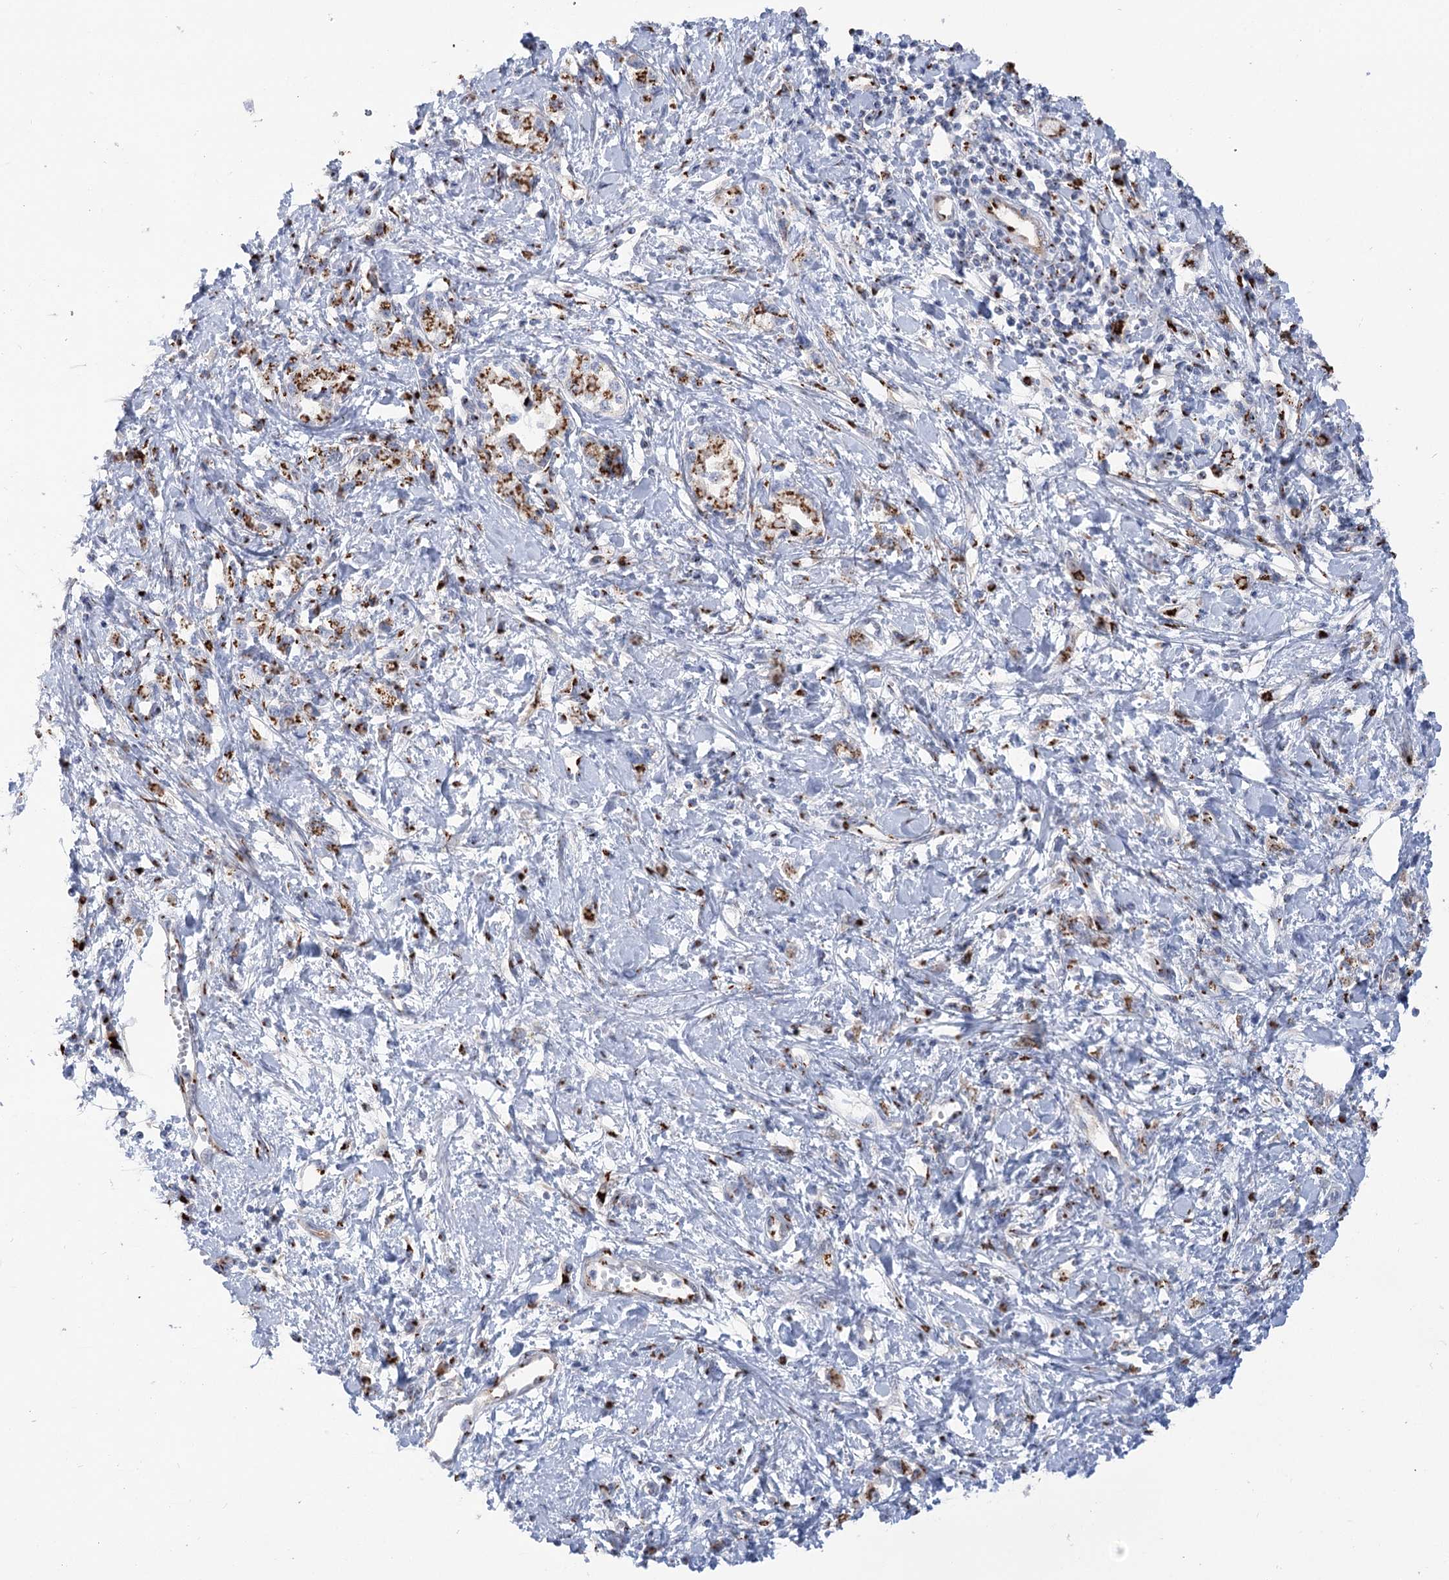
{"staining": {"intensity": "moderate", "quantity": ">75%", "location": "cytoplasmic/membranous"}, "tissue": "stomach cancer", "cell_type": "Tumor cells", "image_type": "cancer", "snomed": [{"axis": "morphology", "description": "Adenocarcinoma, NOS"}, {"axis": "topography", "description": "Stomach"}], "caption": "The micrograph shows immunohistochemical staining of adenocarcinoma (stomach). There is moderate cytoplasmic/membranous expression is appreciated in approximately >75% of tumor cells.", "gene": "TMEM165", "patient": {"sex": "female", "age": 76}}